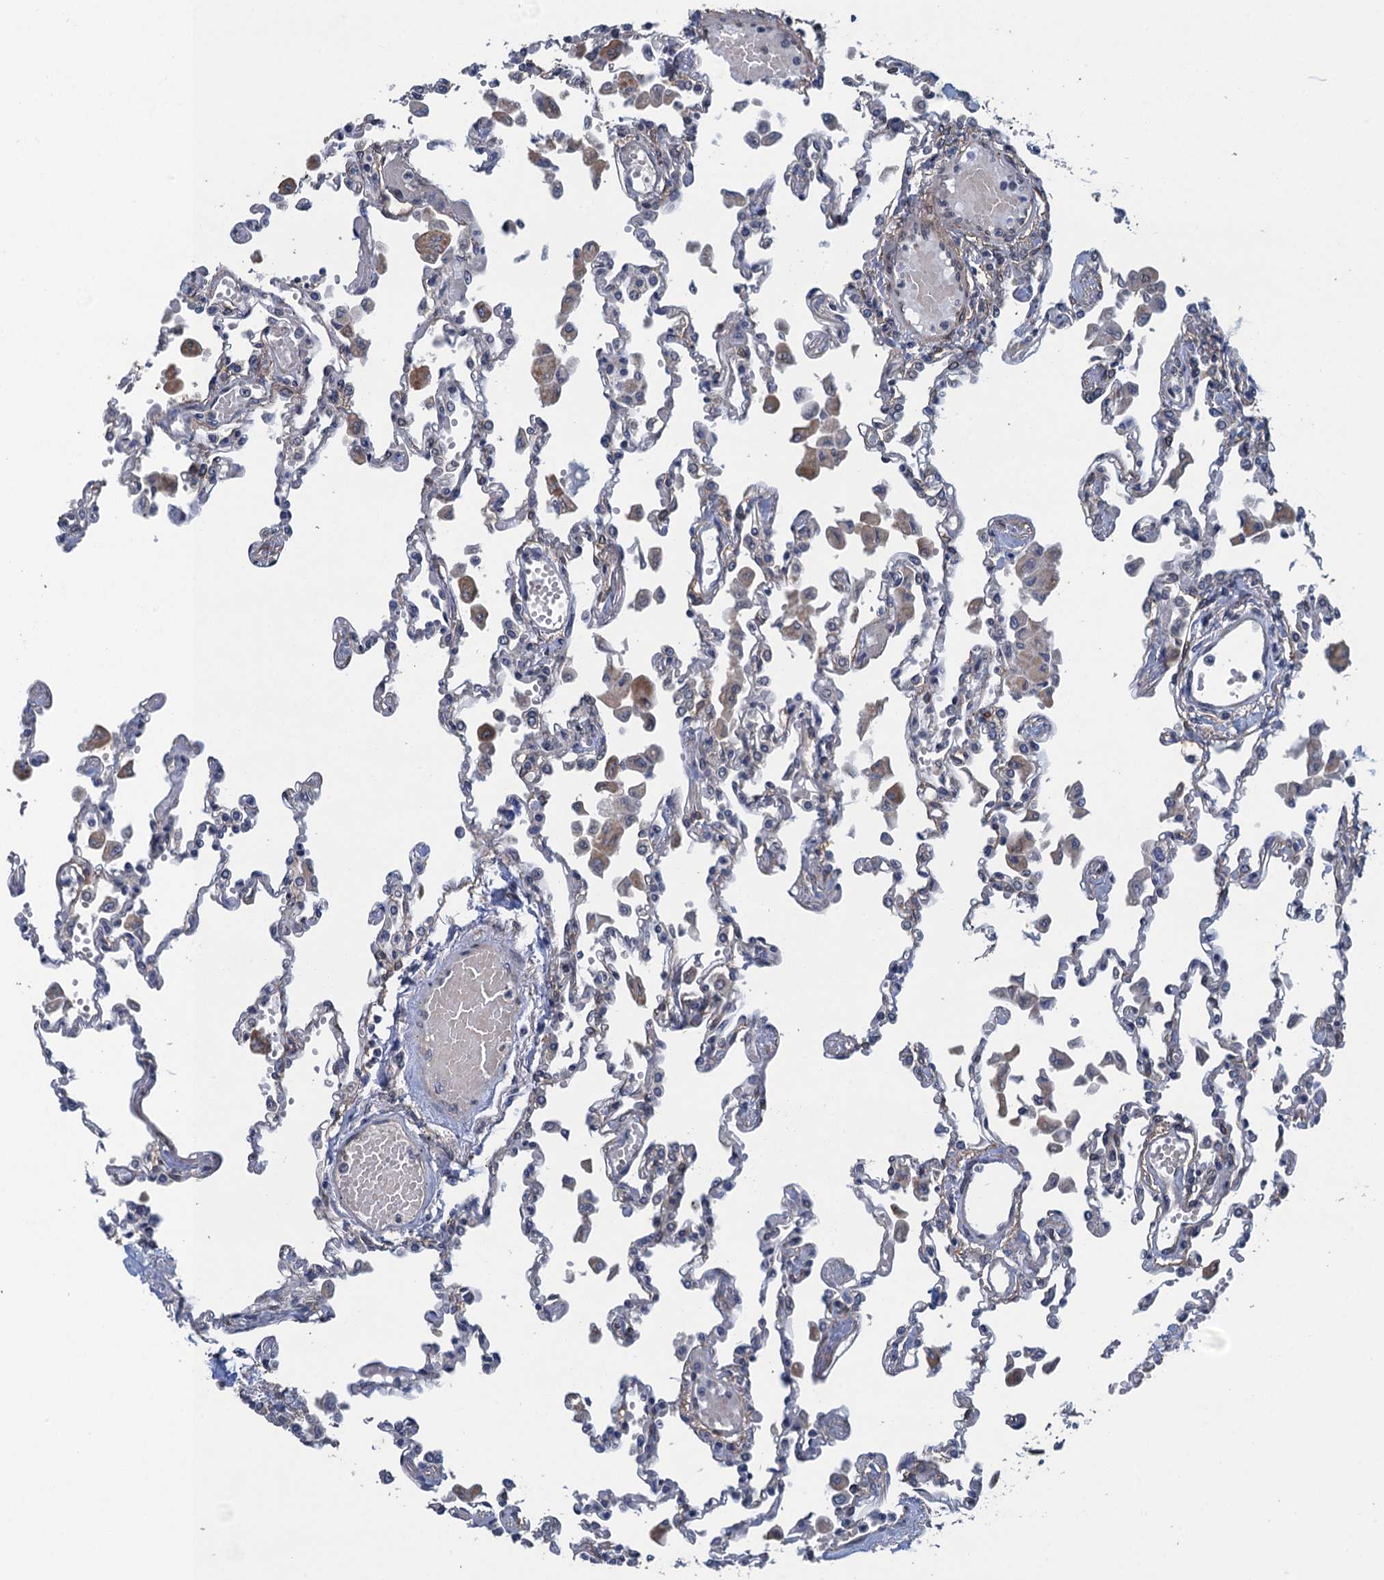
{"staining": {"intensity": "weak", "quantity": "<25%", "location": "cytoplasmic/membranous"}, "tissue": "lung", "cell_type": "Alveolar cells", "image_type": "normal", "snomed": [{"axis": "morphology", "description": "Normal tissue, NOS"}, {"axis": "topography", "description": "Bronchus"}, {"axis": "topography", "description": "Lung"}], "caption": "DAB immunohistochemical staining of unremarkable human lung exhibits no significant staining in alveolar cells.", "gene": "CTU2", "patient": {"sex": "female", "age": 49}}